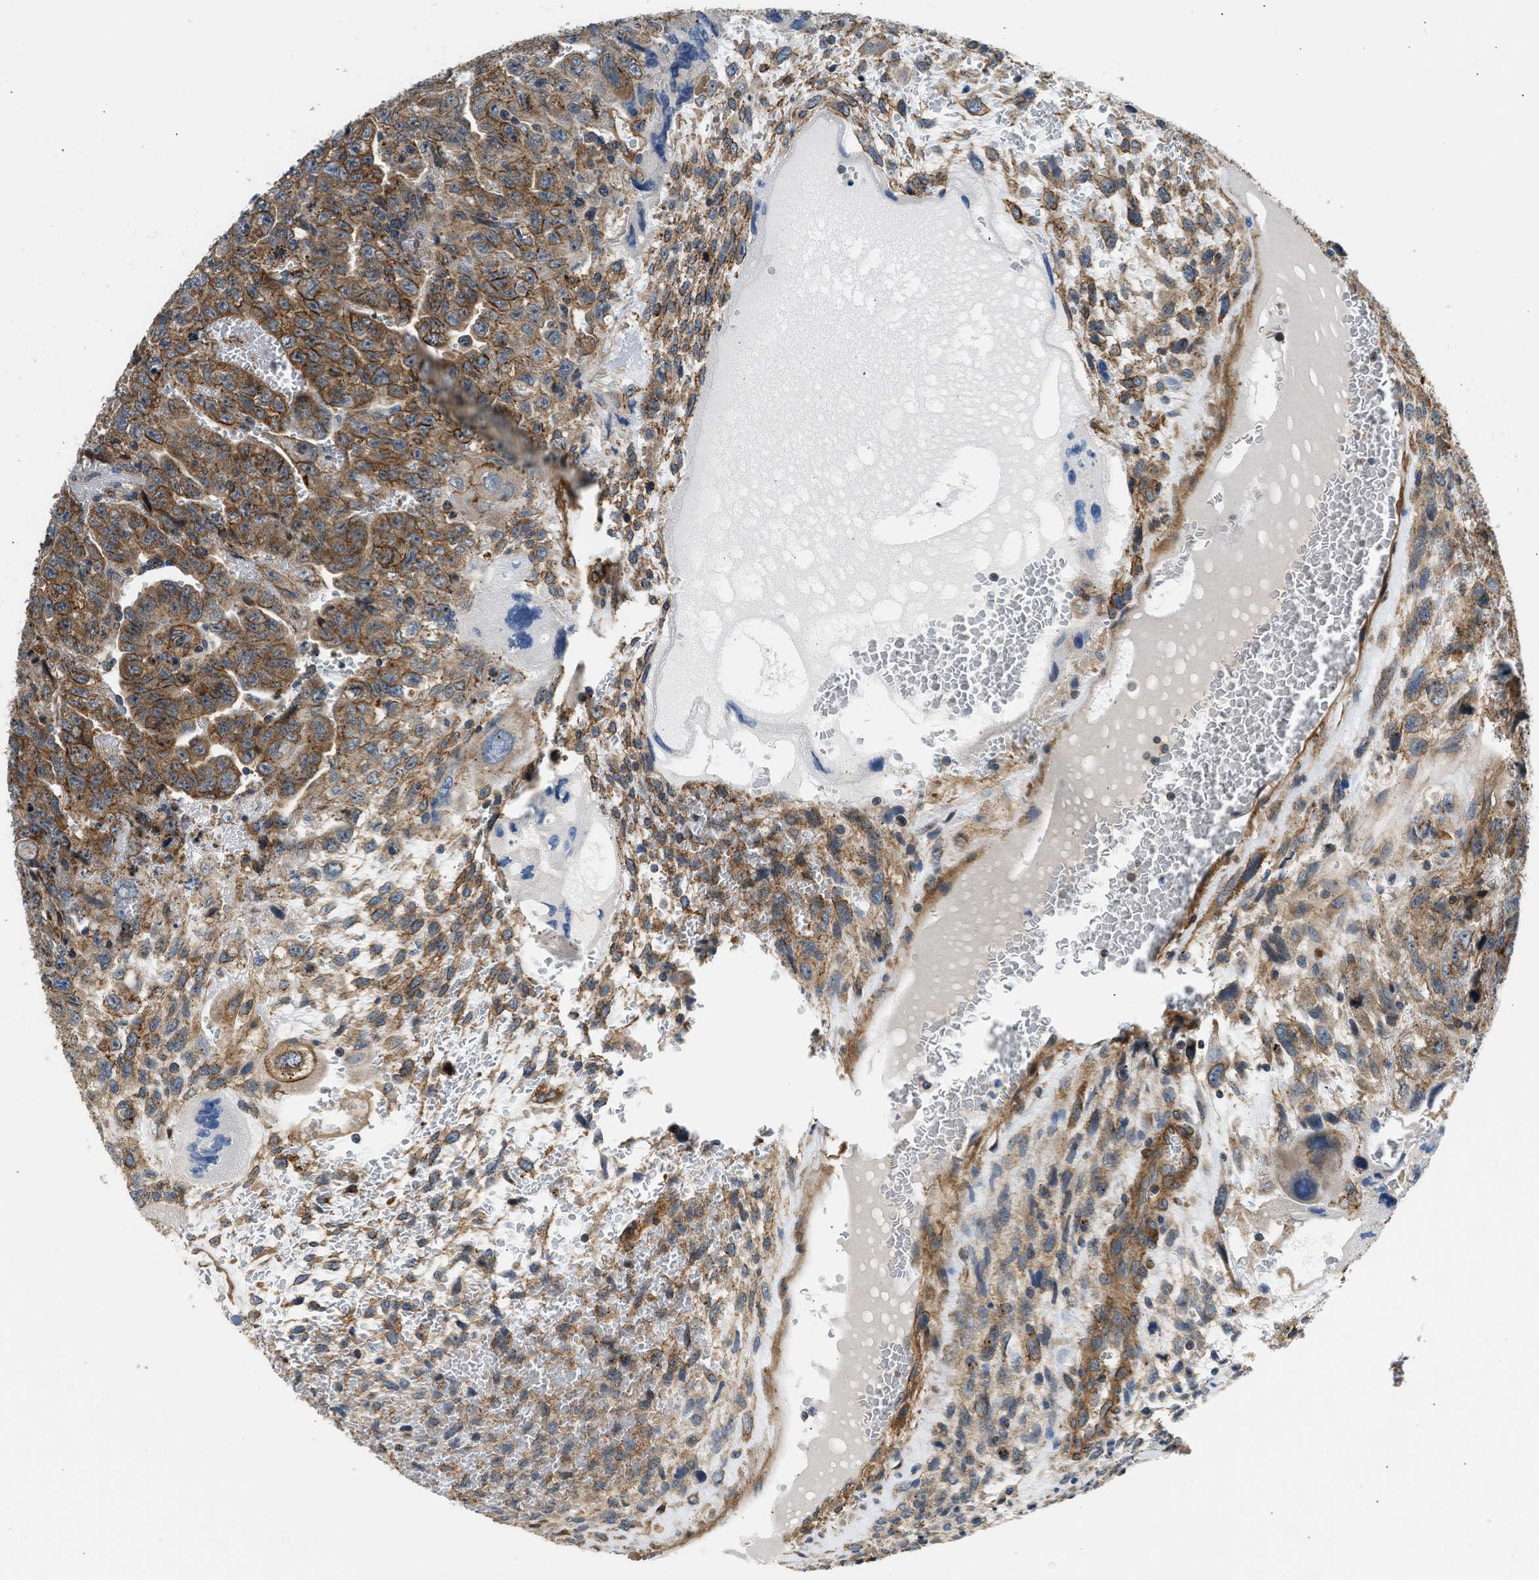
{"staining": {"intensity": "moderate", "quantity": ">75%", "location": "cytoplasmic/membranous"}, "tissue": "testis cancer", "cell_type": "Tumor cells", "image_type": "cancer", "snomed": [{"axis": "morphology", "description": "Carcinoma, Embryonal, NOS"}, {"axis": "topography", "description": "Testis"}], "caption": "This is a photomicrograph of IHC staining of embryonal carcinoma (testis), which shows moderate staining in the cytoplasmic/membranous of tumor cells.", "gene": "SEPTIN2", "patient": {"sex": "male", "age": 28}}